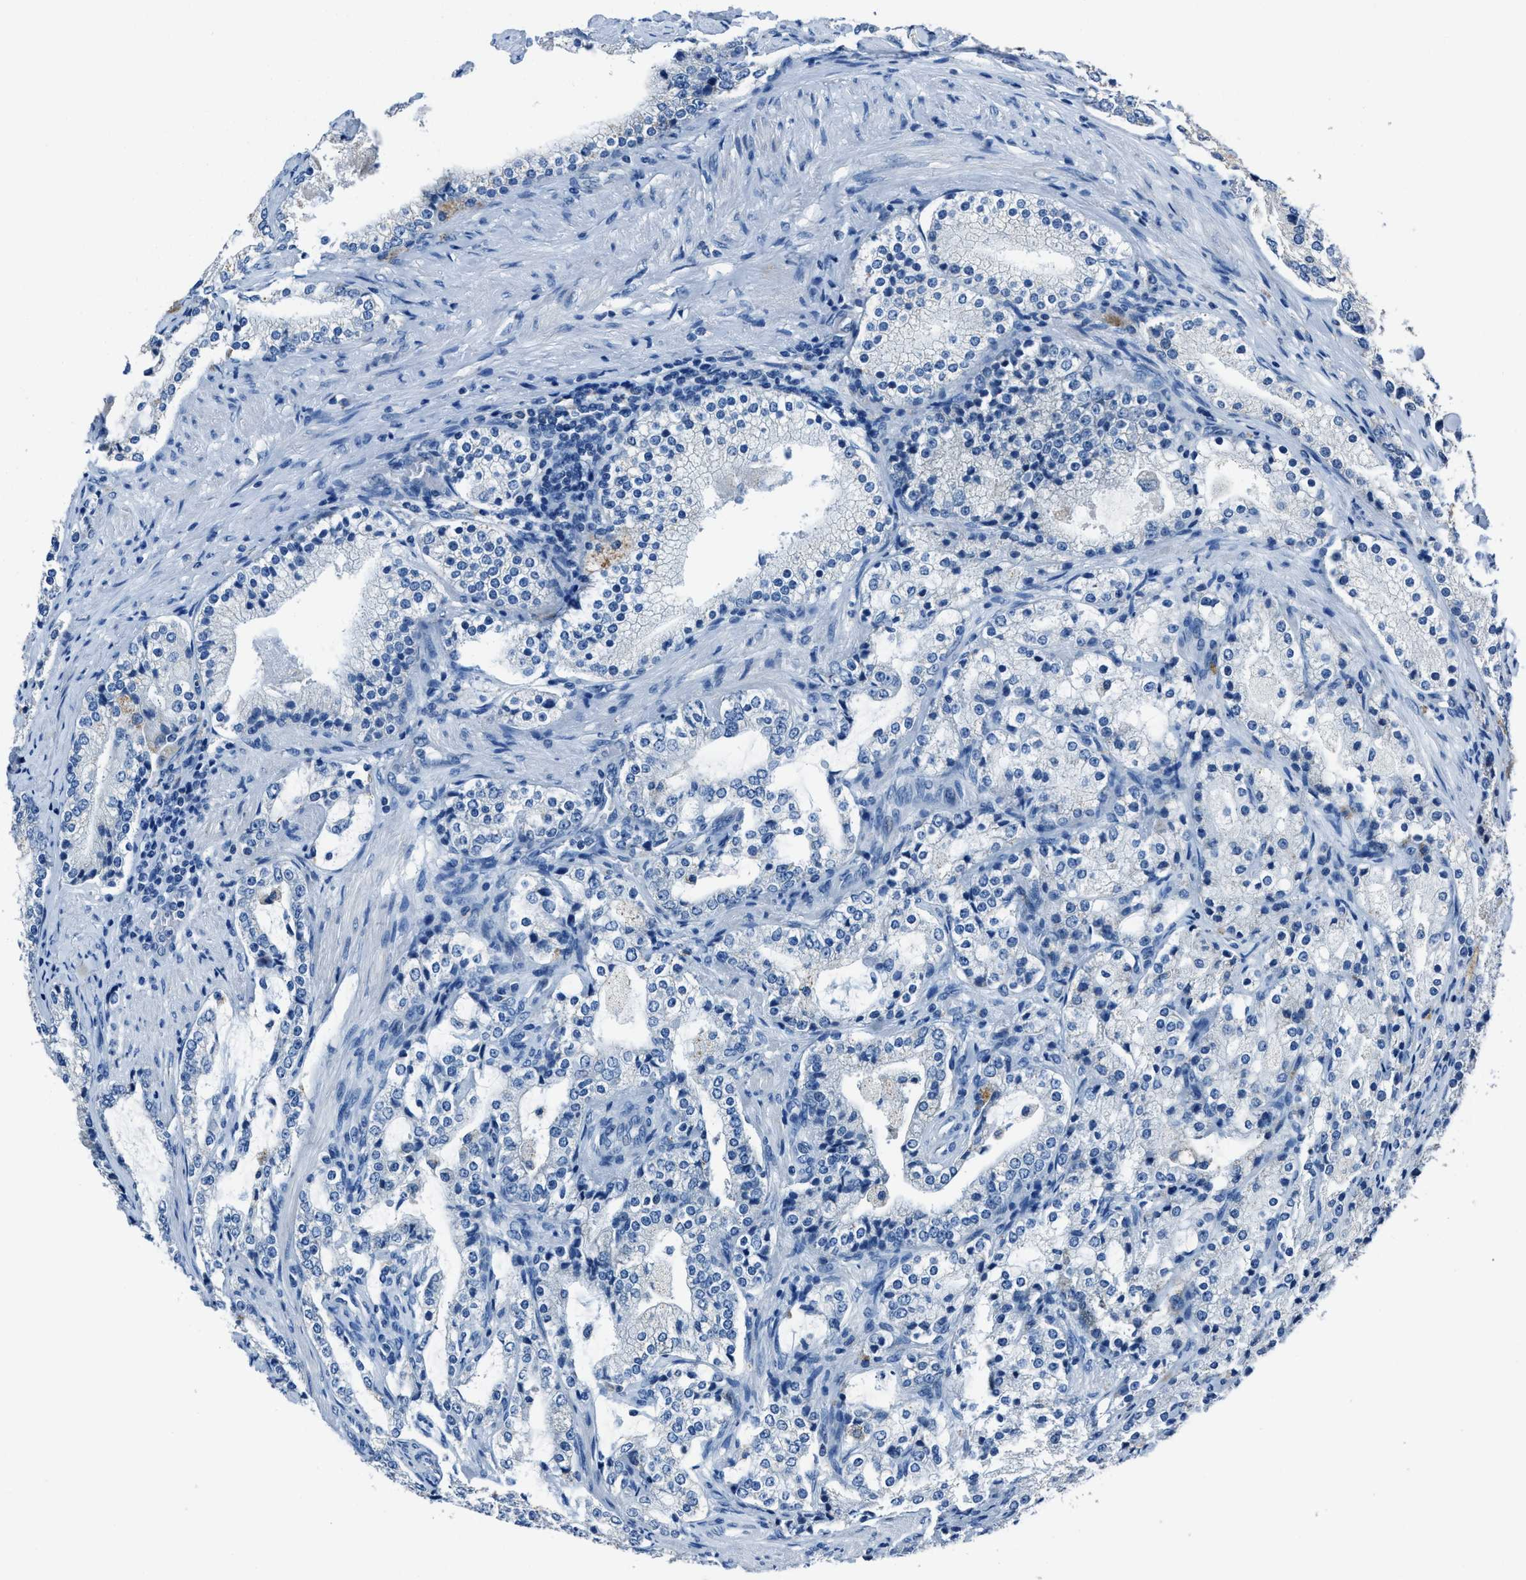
{"staining": {"intensity": "negative", "quantity": "none", "location": "none"}, "tissue": "prostate cancer", "cell_type": "Tumor cells", "image_type": "cancer", "snomed": [{"axis": "morphology", "description": "Adenocarcinoma, High grade"}, {"axis": "topography", "description": "Prostate"}], "caption": "Prostate cancer (adenocarcinoma (high-grade)) stained for a protein using immunohistochemistry (IHC) demonstrates no positivity tumor cells.", "gene": "ADAM2", "patient": {"sex": "male", "age": 63}}